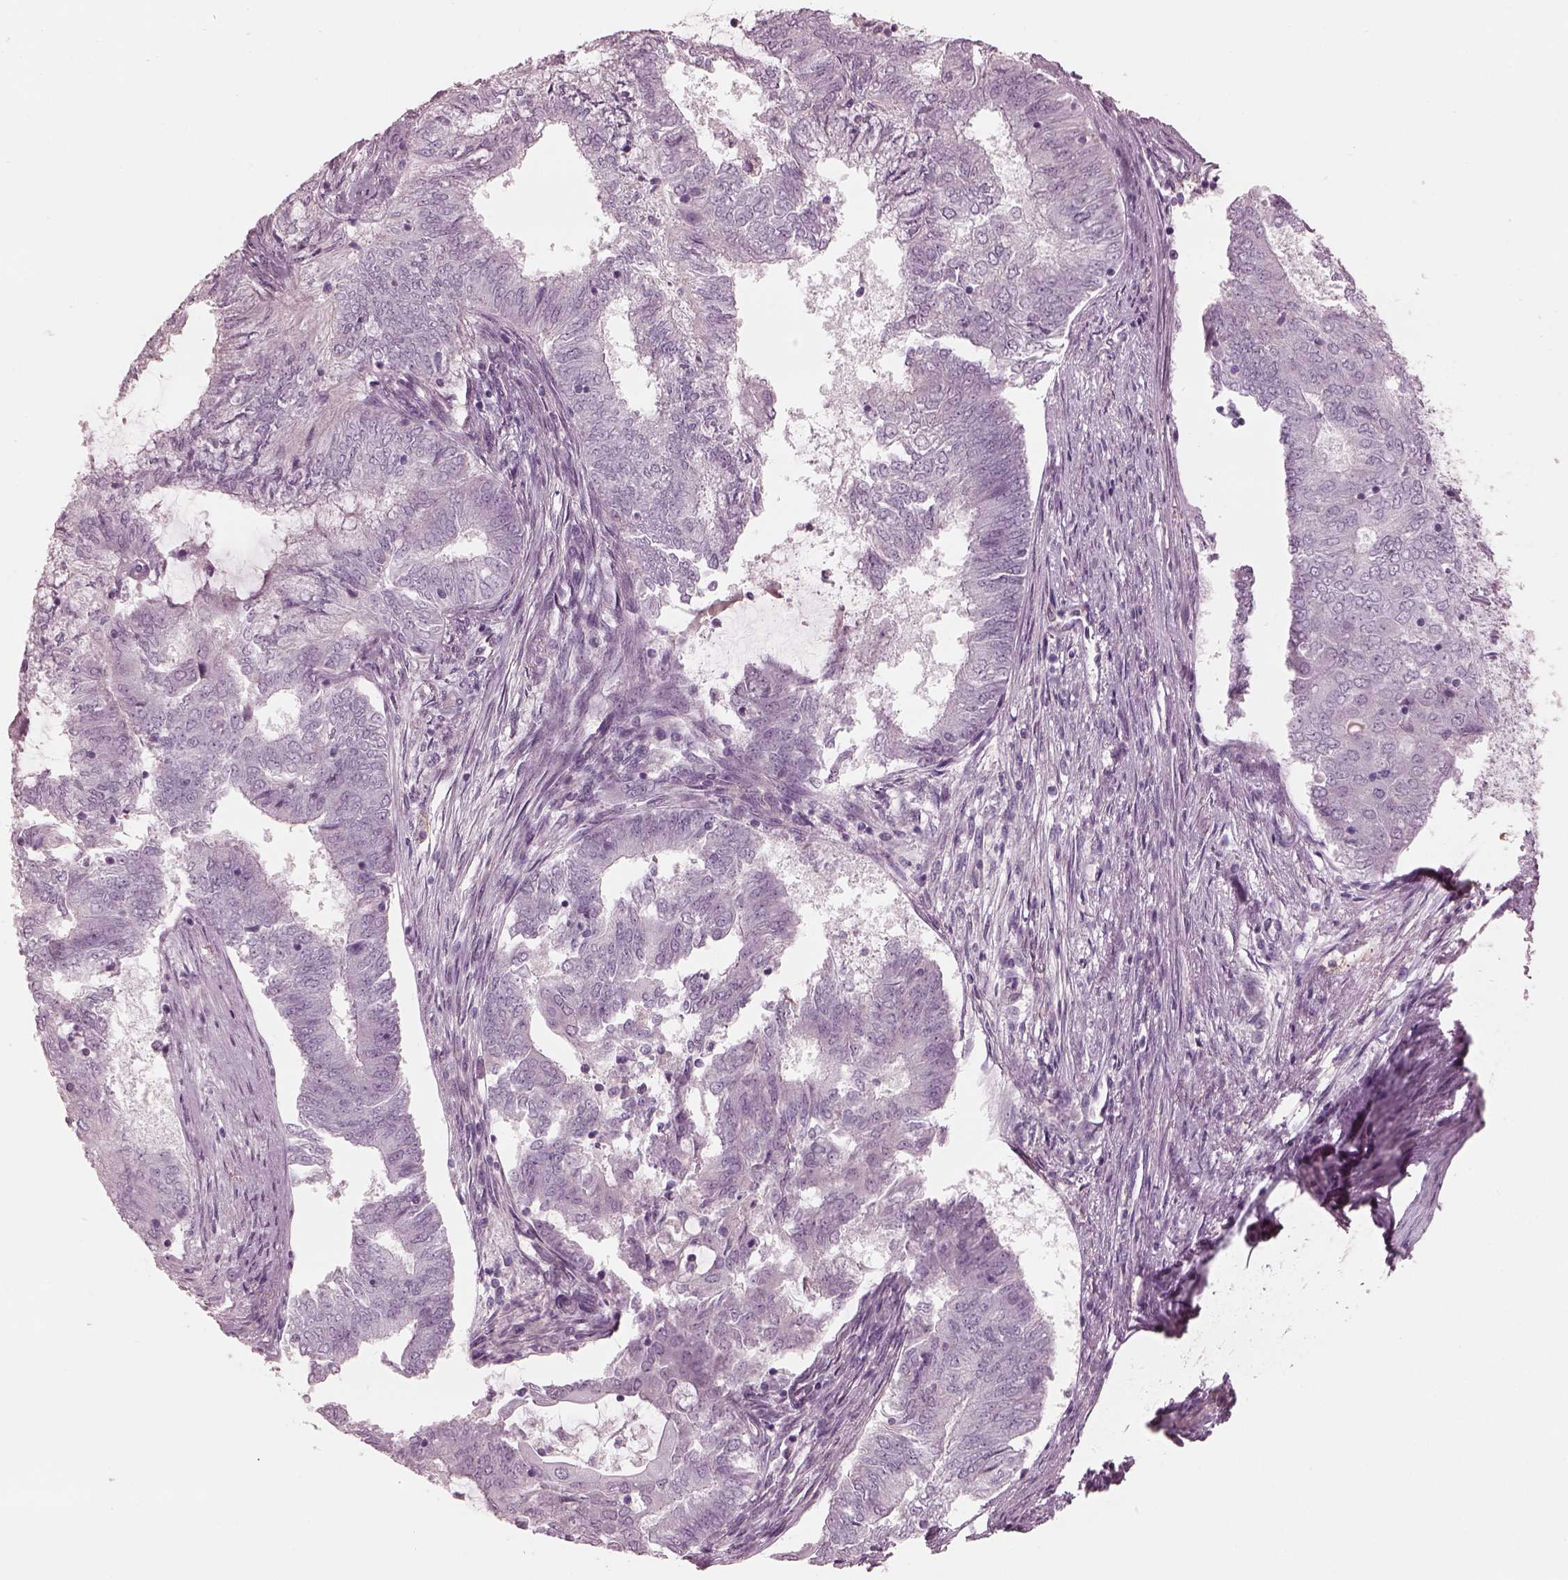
{"staining": {"intensity": "negative", "quantity": "none", "location": "none"}, "tissue": "endometrial cancer", "cell_type": "Tumor cells", "image_type": "cancer", "snomed": [{"axis": "morphology", "description": "Adenocarcinoma, NOS"}, {"axis": "topography", "description": "Endometrium"}], "caption": "Tumor cells are negative for protein expression in human adenocarcinoma (endometrial).", "gene": "EIF4E1B", "patient": {"sex": "female", "age": 62}}